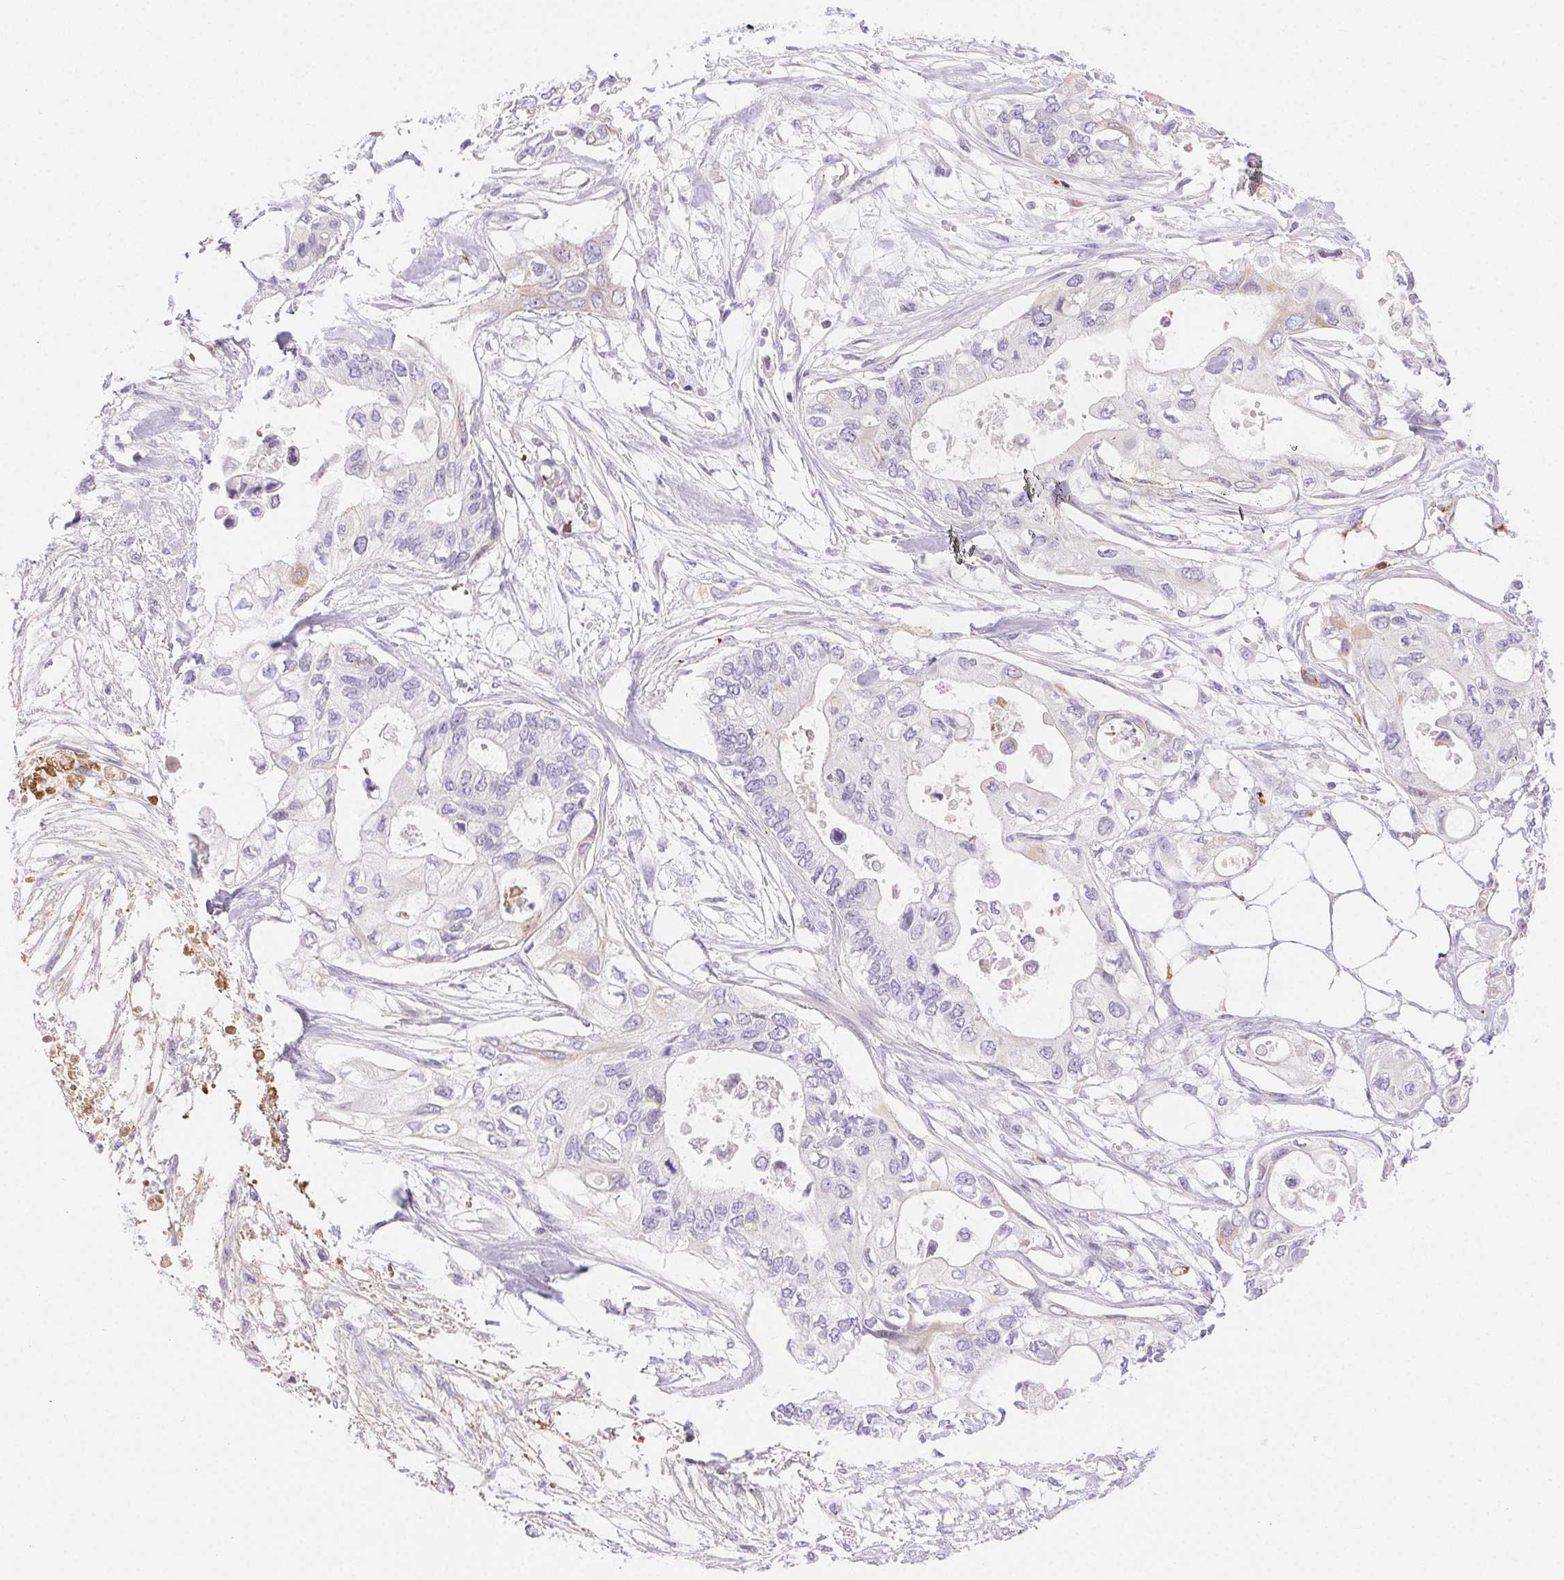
{"staining": {"intensity": "negative", "quantity": "none", "location": "none"}, "tissue": "pancreatic cancer", "cell_type": "Tumor cells", "image_type": "cancer", "snomed": [{"axis": "morphology", "description": "Adenocarcinoma, NOS"}, {"axis": "topography", "description": "Pancreas"}], "caption": "Immunohistochemical staining of pancreatic cancer (adenocarcinoma) shows no significant positivity in tumor cells.", "gene": "FGA", "patient": {"sex": "female", "age": 63}}